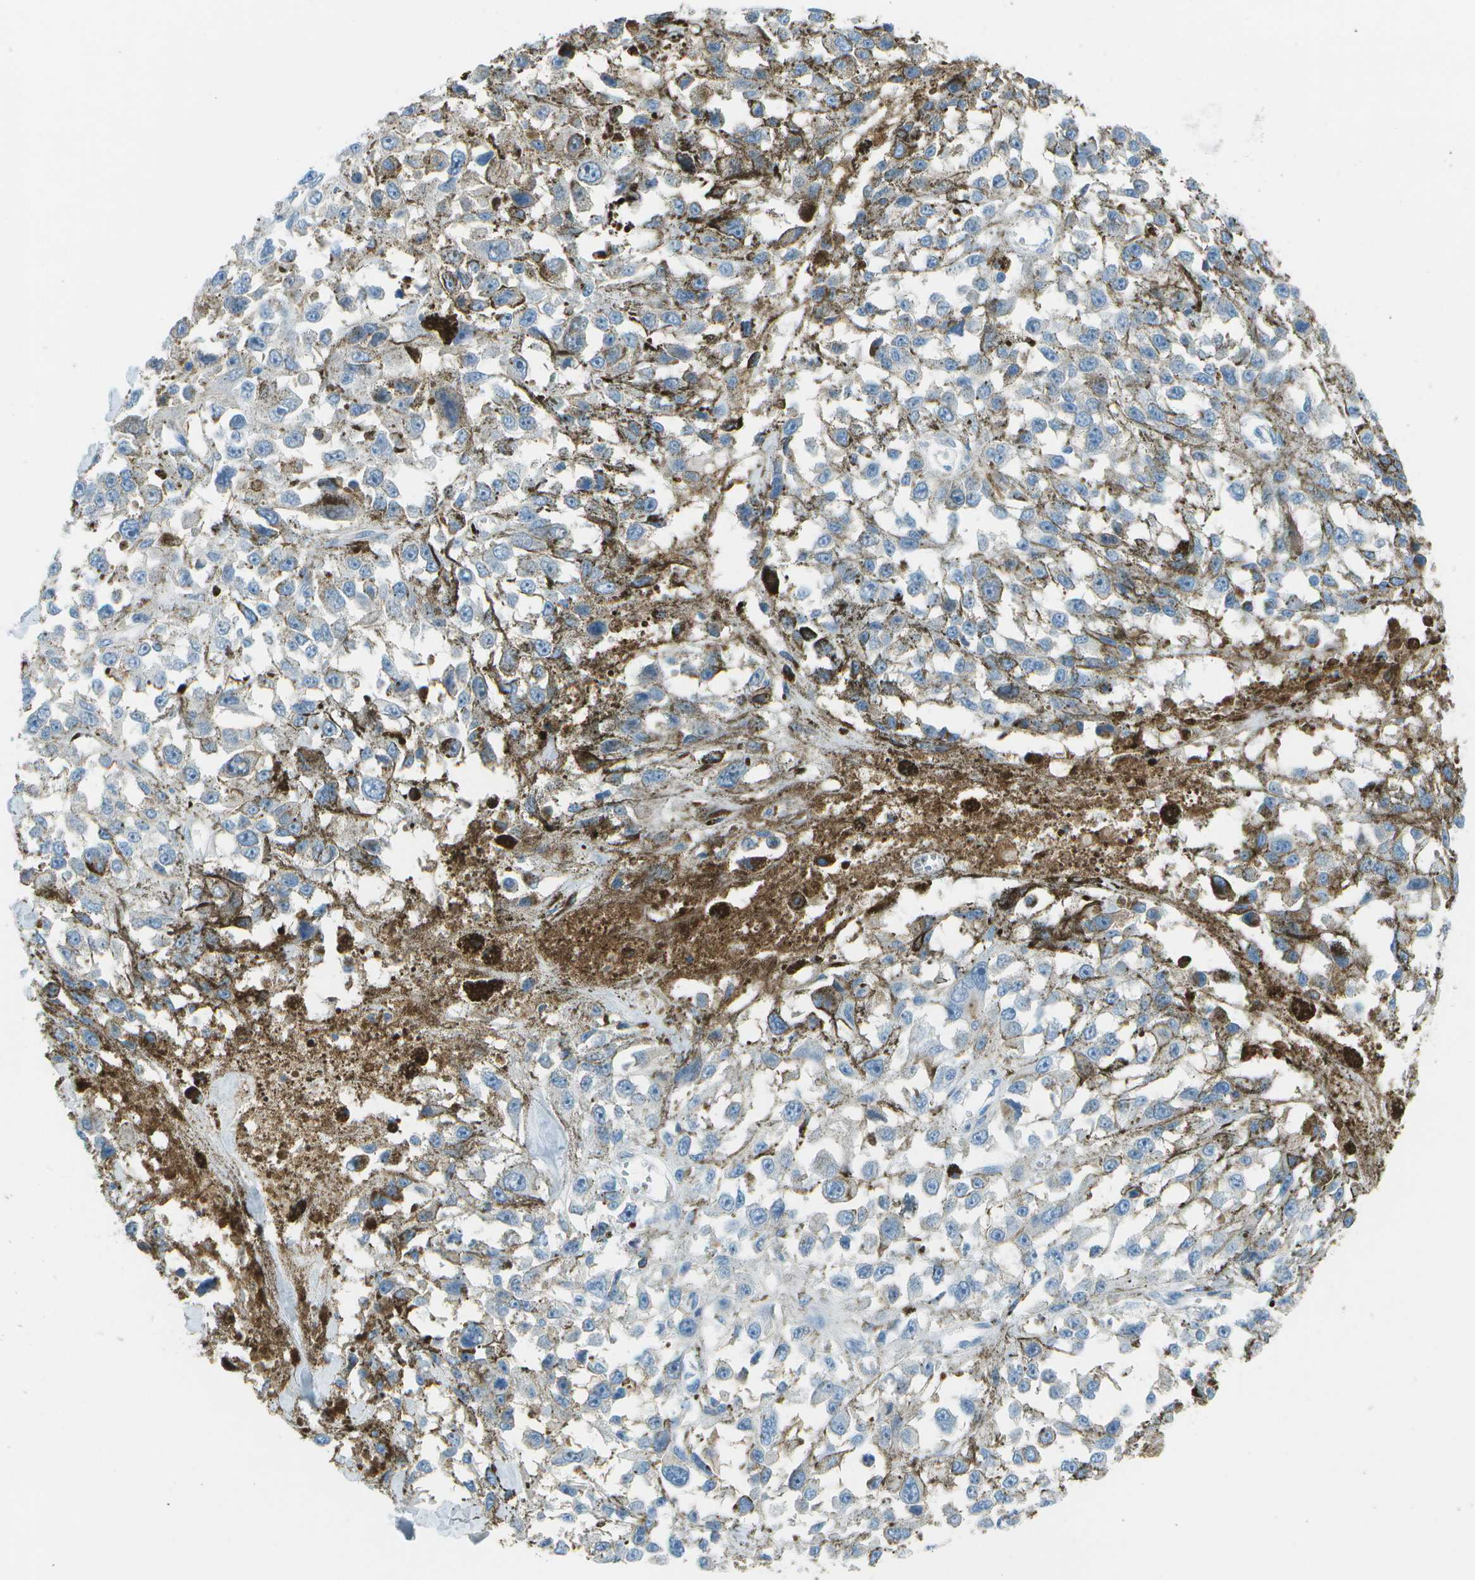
{"staining": {"intensity": "negative", "quantity": "none", "location": "none"}, "tissue": "melanoma", "cell_type": "Tumor cells", "image_type": "cancer", "snomed": [{"axis": "morphology", "description": "Malignant melanoma, Metastatic site"}, {"axis": "topography", "description": "Lymph node"}], "caption": "Photomicrograph shows no significant protein staining in tumor cells of melanoma.", "gene": "LRRC66", "patient": {"sex": "male", "age": 59}}